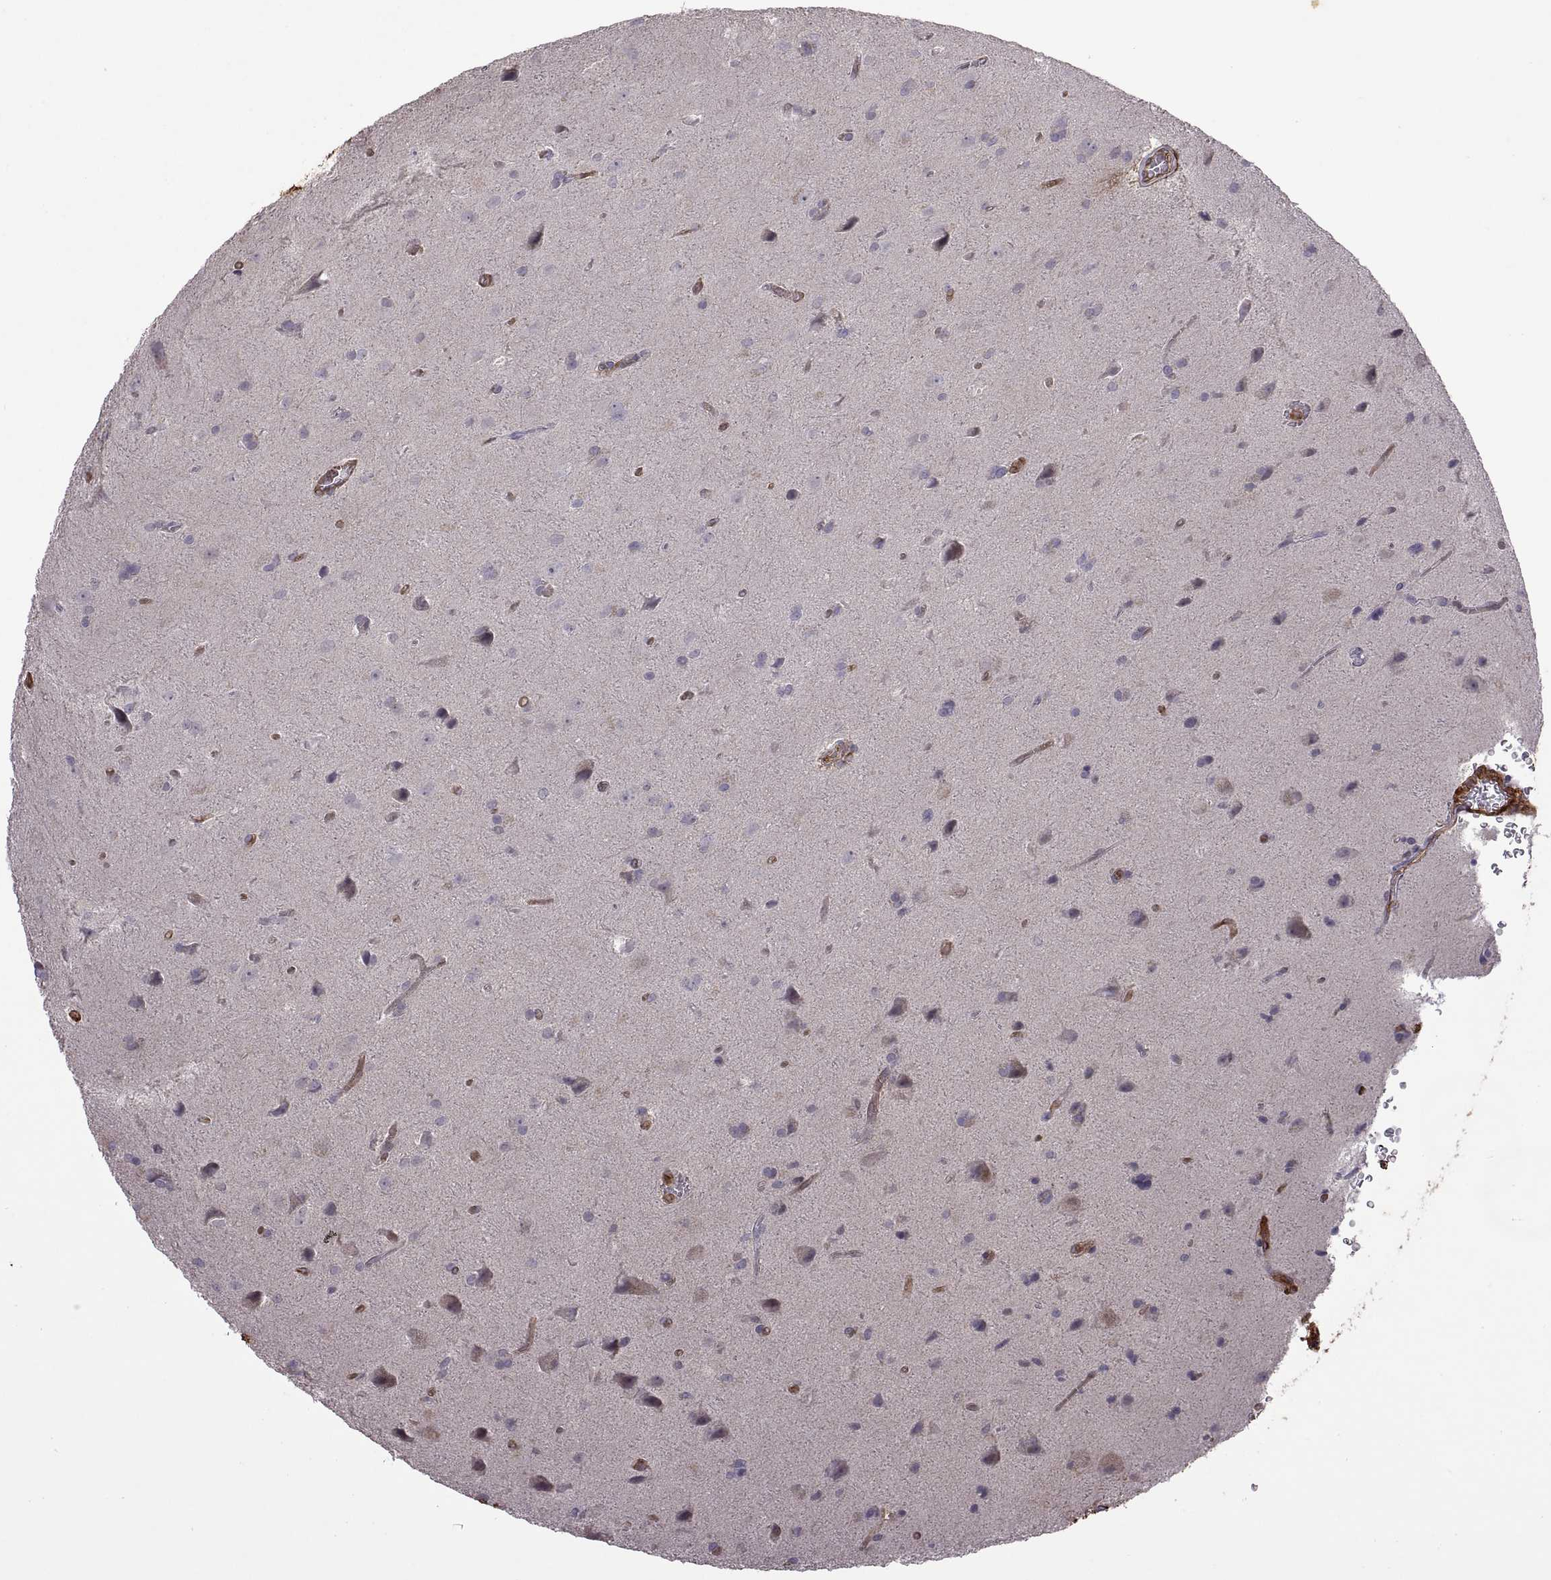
{"staining": {"intensity": "negative", "quantity": "none", "location": "none"}, "tissue": "glioma", "cell_type": "Tumor cells", "image_type": "cancer", "snomed": [{"axis": "morphology", "description": "Glioma, malignant, Low grade"}, {"axis": "topography", "description": "Brain"}], "caption": "A photomicrograph of human glioma is negative for staining in tumor cells.", "gene": "S100A10", "patient": {"sex": "male", "age": 58}}